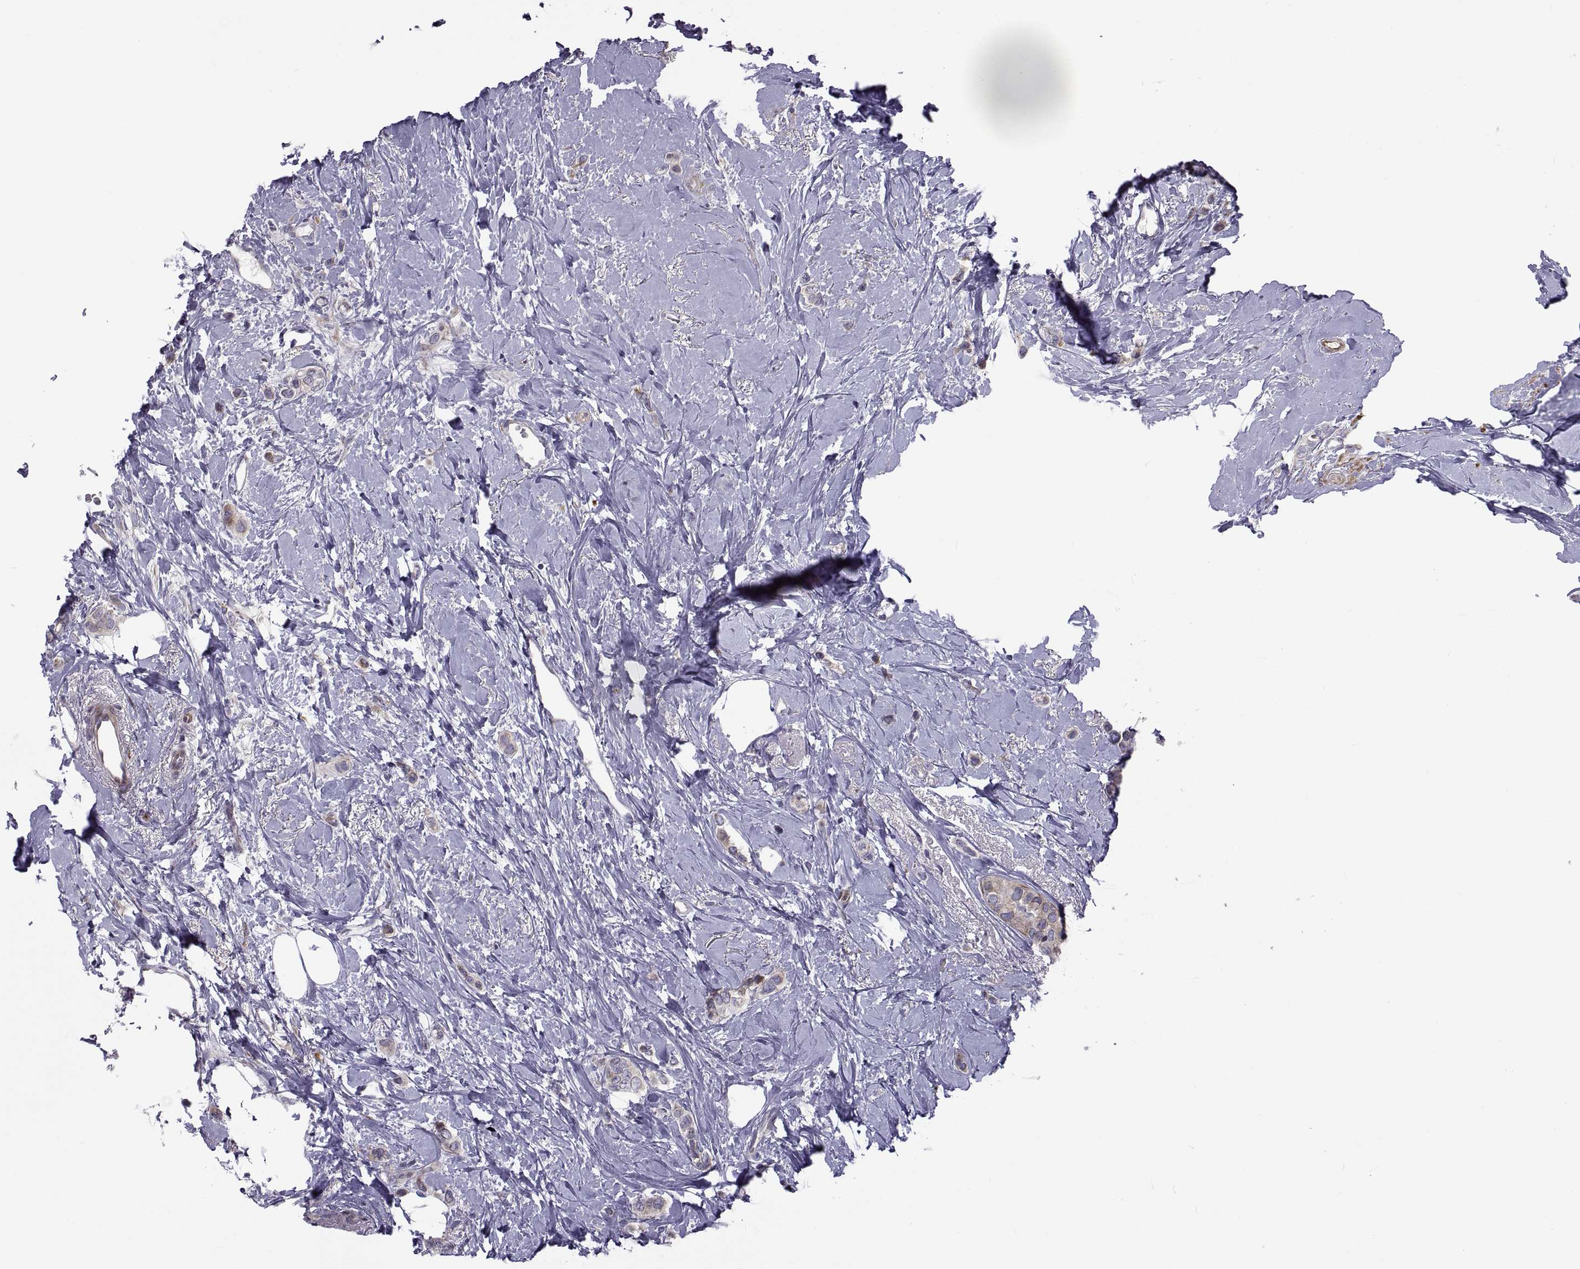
{"staining": {"intensity": "weak", "quantity": ">75%", "location": "cytoplasmic/membranous"}, "tissue": "breast cancer", "cell_type": "Tumor cells", "image_type": "cancer", "snomed": [{"axis": "morphology", "description": "Lobular carcinoma"}, {"axis": "topography", "description": "Breast"}], "caption": "Immunohistochemistry (DAB) staining of human breast cancer (lobular carcinoma) shows weak cytoplasmic/membranous protein expression in about >75% of tumor cells.", "gene": "TMEM158", "patient": {"sex": "female", "age": 66}}